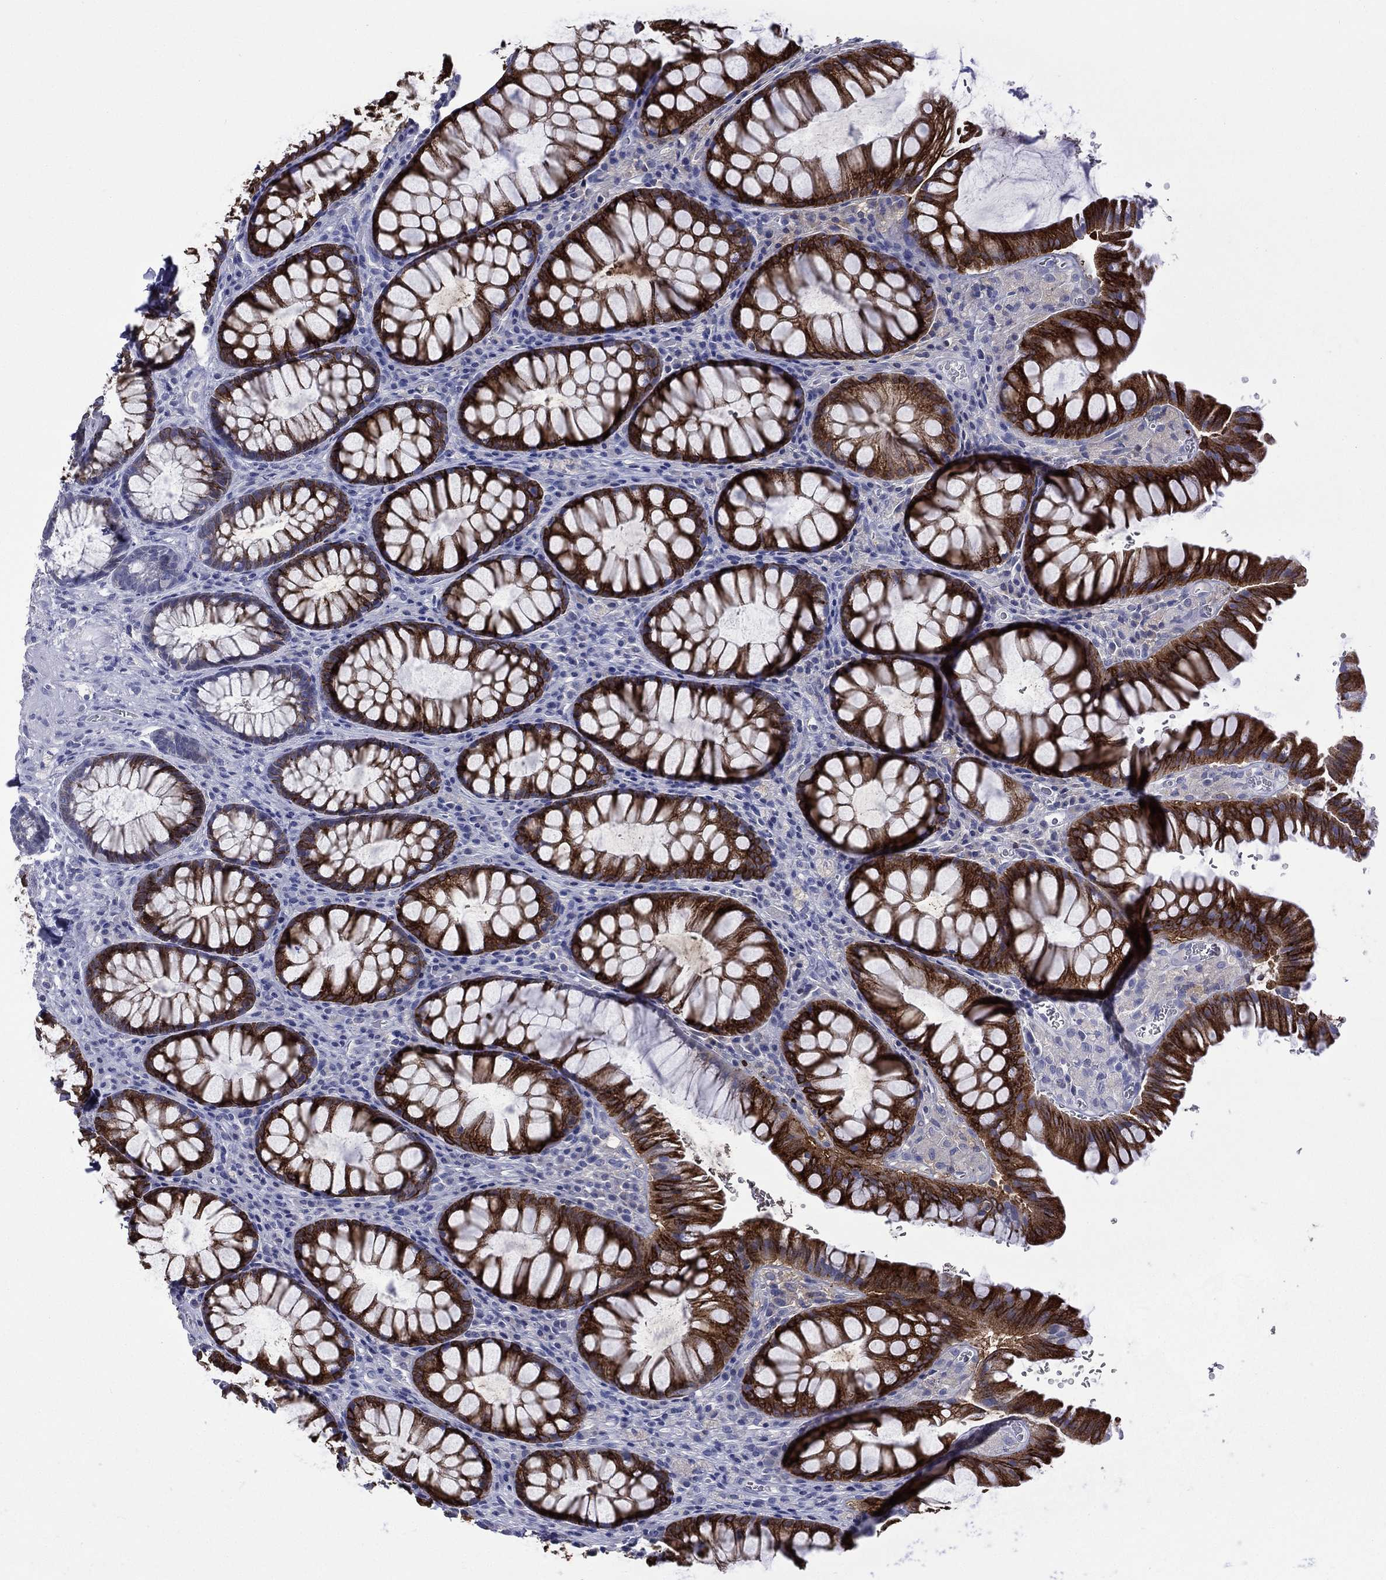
{"staining": {"intensity": "strong", "quantity": ">75%", "location": "cytoplasmic/membranous"}, "tissue": "rectum", "cell_type": "Glandular cells", "image_type": "normal", "snomed": [{"axis": "morphology", "description": "Normal tissue, NOS"}, {"axis": "topography", "description": "Rectum"}], "caption": "A brown stain labels strong cytoplasmic/membranous staining of a protein in glandular cells of benign human rectum.", "gene": "CES2", "patient": {"sex": "female", "age": 68}}